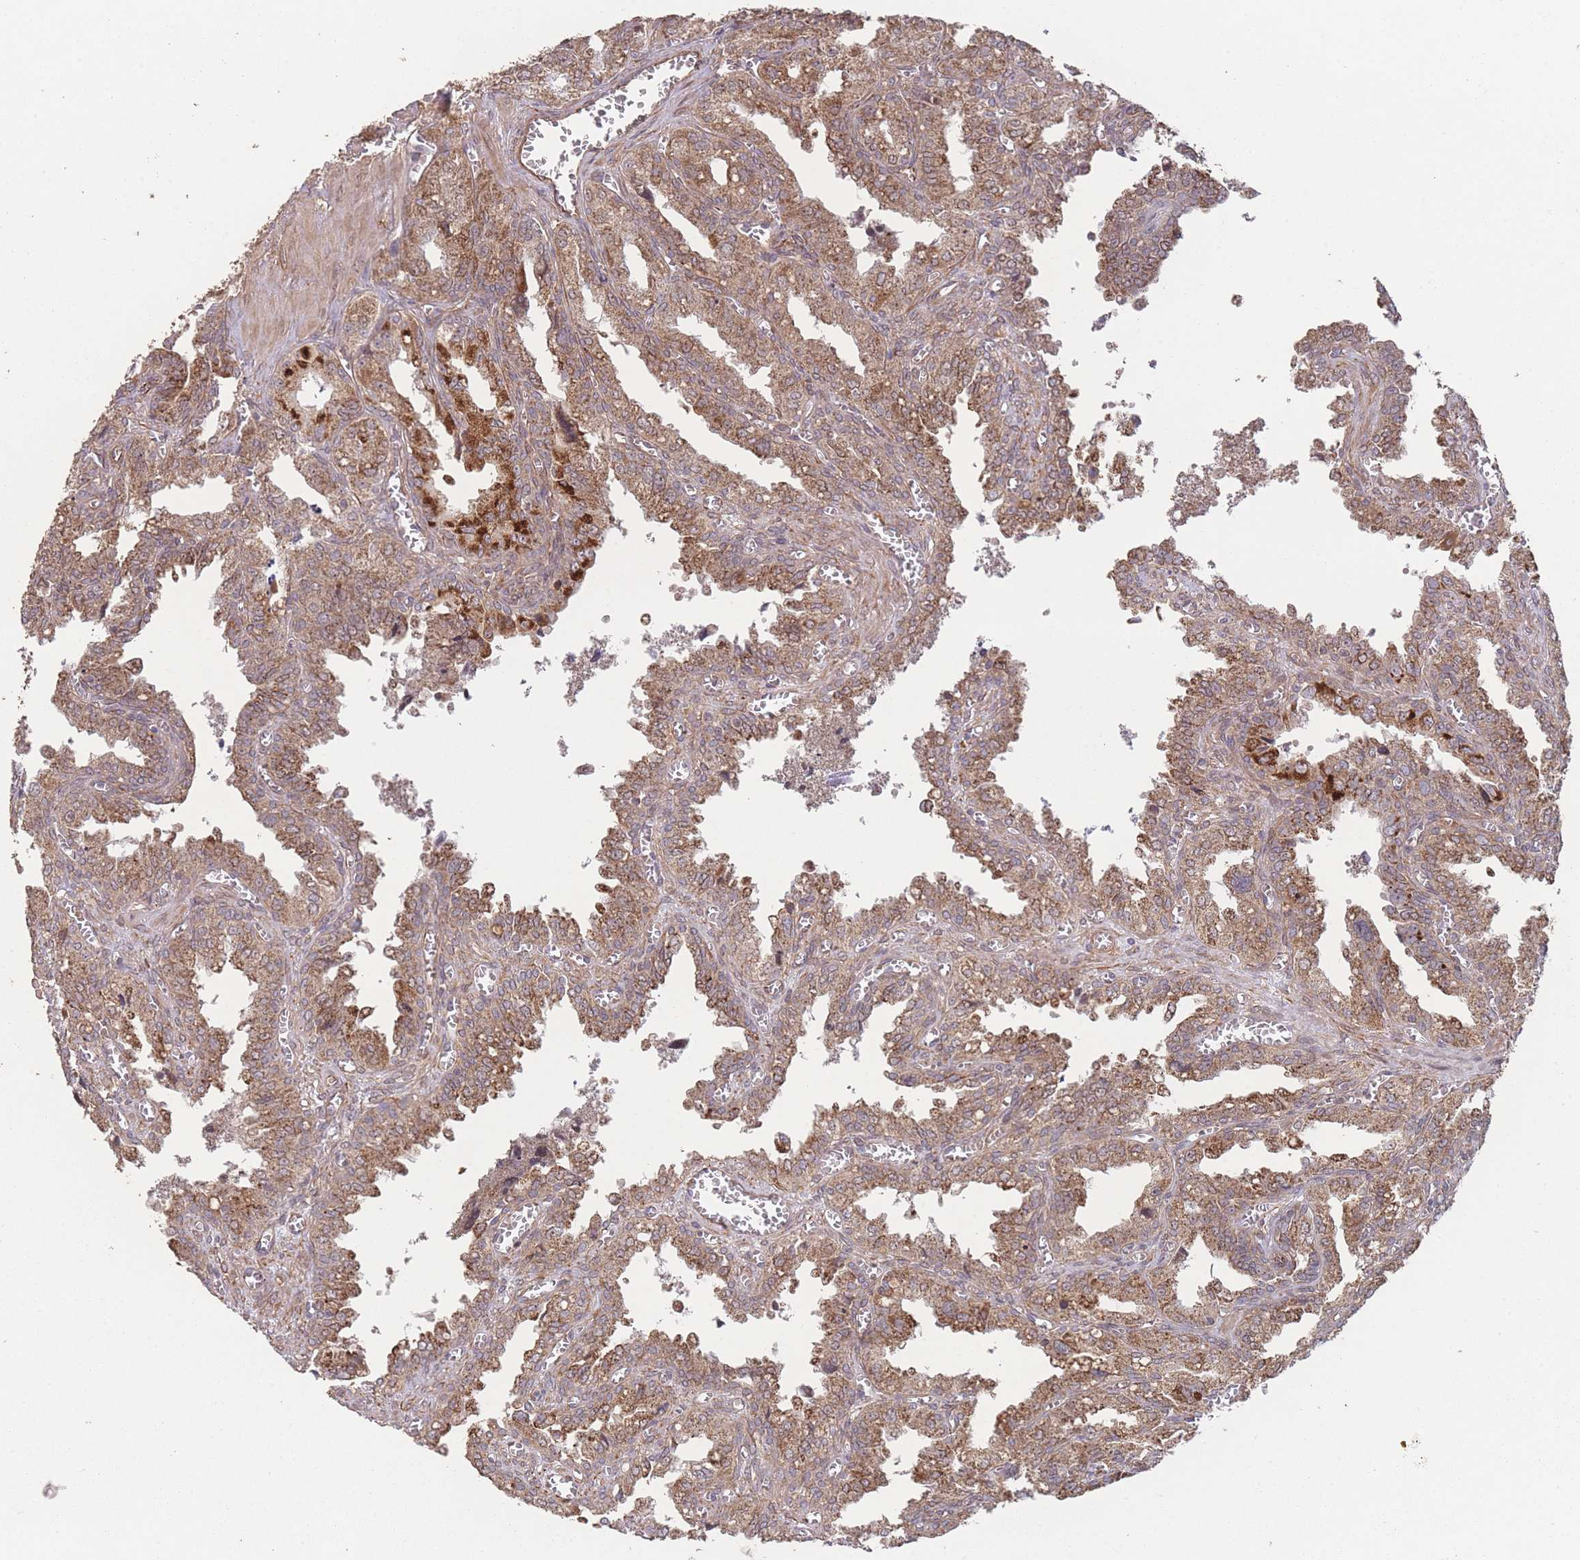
{"staining": {"intensity": "moderate", "quantity": ">75%", "location": "cytoplasmic/membranous"}, "tissue": "seminal vesicle", "cell_type": "Glandular cells", "image_type": "normal", "snomed": [{"axis": "morphology", "description": "Normal tissue, NOS"}, {"axis": "topography", "description": "Seminal veicle"}], "caption": "Normal seminal vesicle displays moderate cytoplasmic/membranous positivity in approximately >75% of glandular cells.", "gene": "PXMP4", "patient": {"sex": "male", "age": 67}}